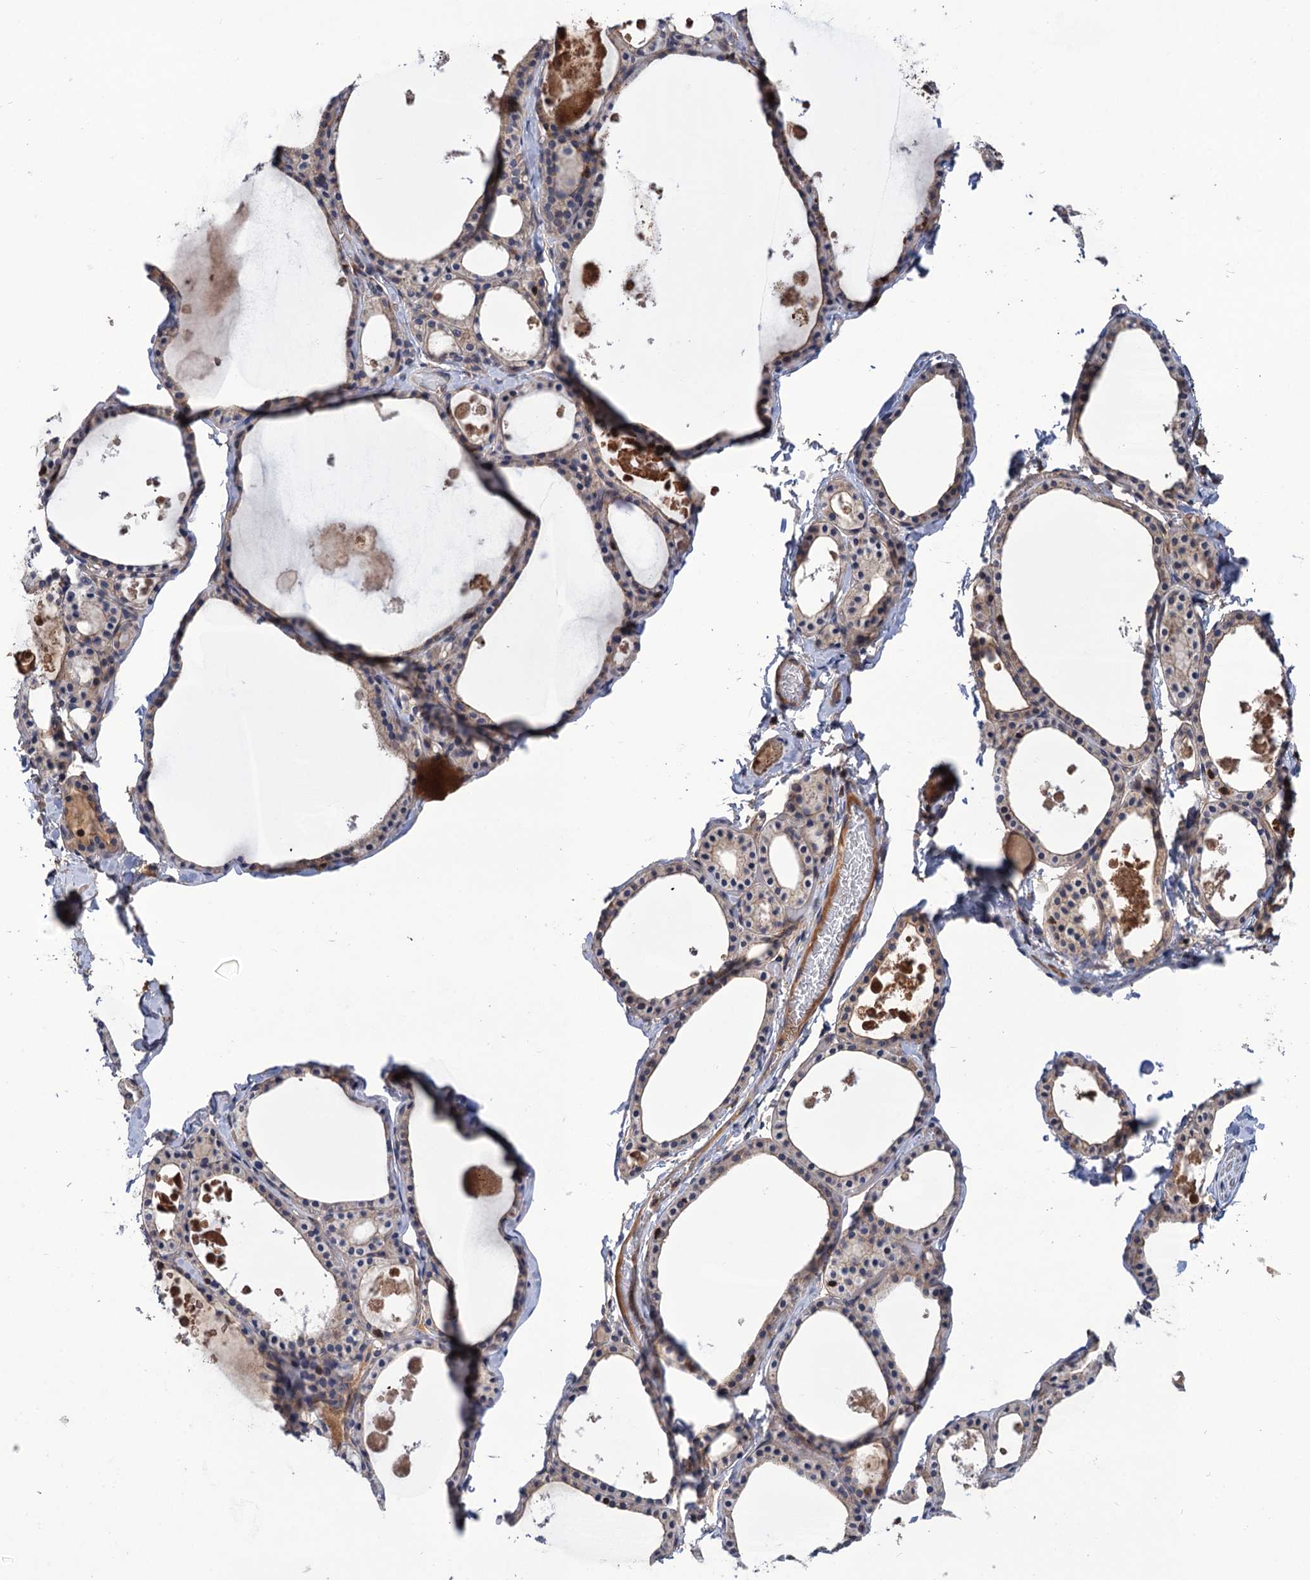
{"staining": {"intensity": "weak", "quantity": "25%-75%", "location": "cytoplasmic/membranous"}, "tissue": "thyroid gland", "cell_type": "Glandular cells", "image_type": "normal", "snomed": [{"axis": "morphology", "description": "Normal tissue, NOS"}, {"axis": "topography", "description": "Thyroid gland"}], "caption": "Thyroid gland was stained to show a protein in brown. There is low levels of weak cytoplasmic/membranous positivity in about 25%-75% of glandular cells. The staining was performed using DAB (3,3'-diaminobenzidine), with brown indicating positive protein expression. Nuclei are stained blue with hematoxylin.", "gene": "DGKA", "patient": {"sex": "male", "age": 56}}